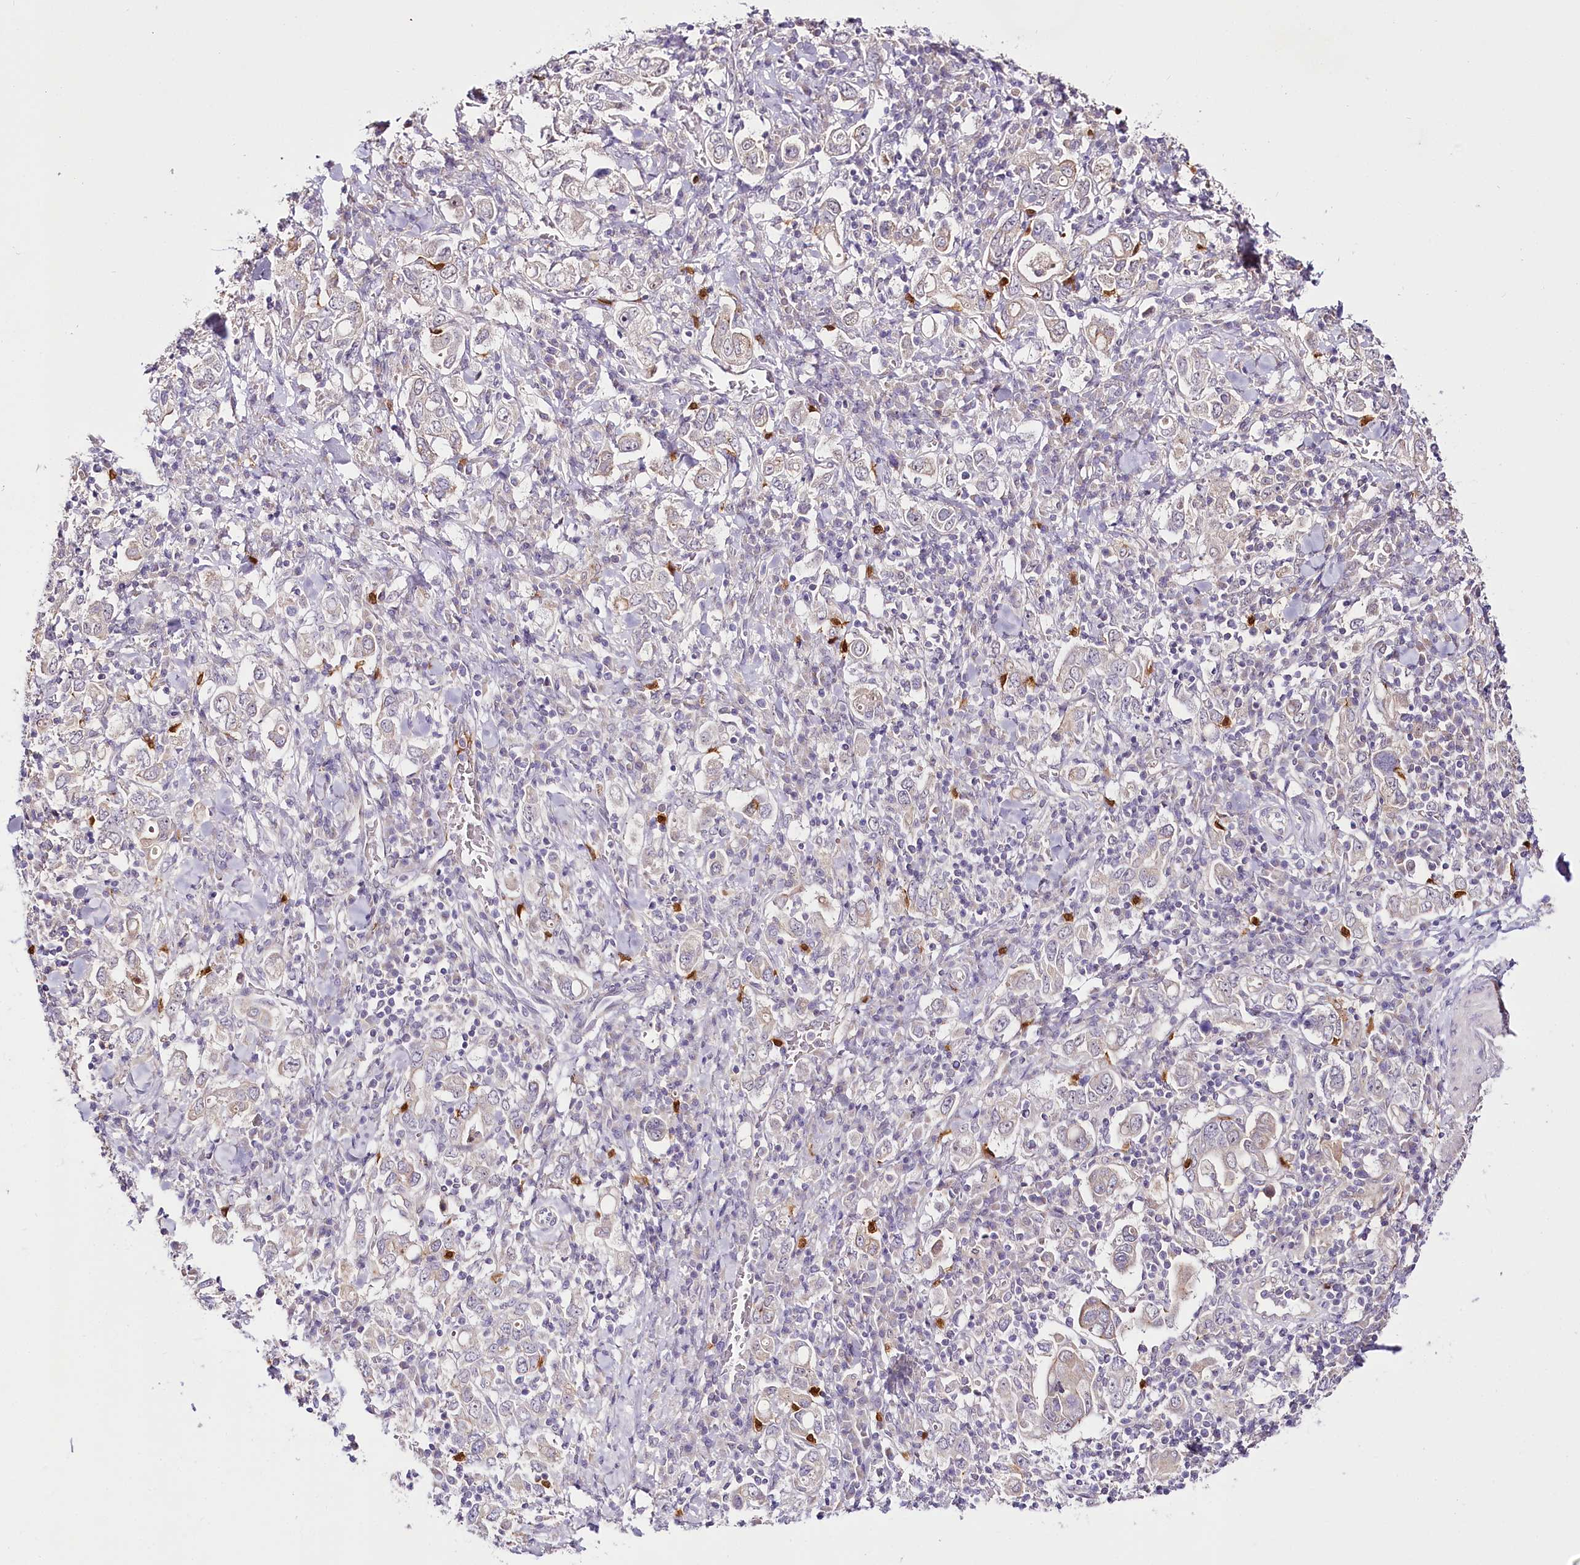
{"staining": {"intensity": "negative", "quantity": "none", "location": "none"}, "tissue": "stomach cancer", "cell_type": "Tumor cells", "image_type": "cancer", "snomed": [{"axis": "morphology", "description": "Adenocarcinoma, NOS"}, {"axis": "topography", "description": "Stomach, upper"}], "caption": "This is a image of IHC staining of adenocarcinoma (stomach), which shows no expression in tumor cells.", "gene": "VWA5A", "patient": {"sex": "male", "age": 62}}